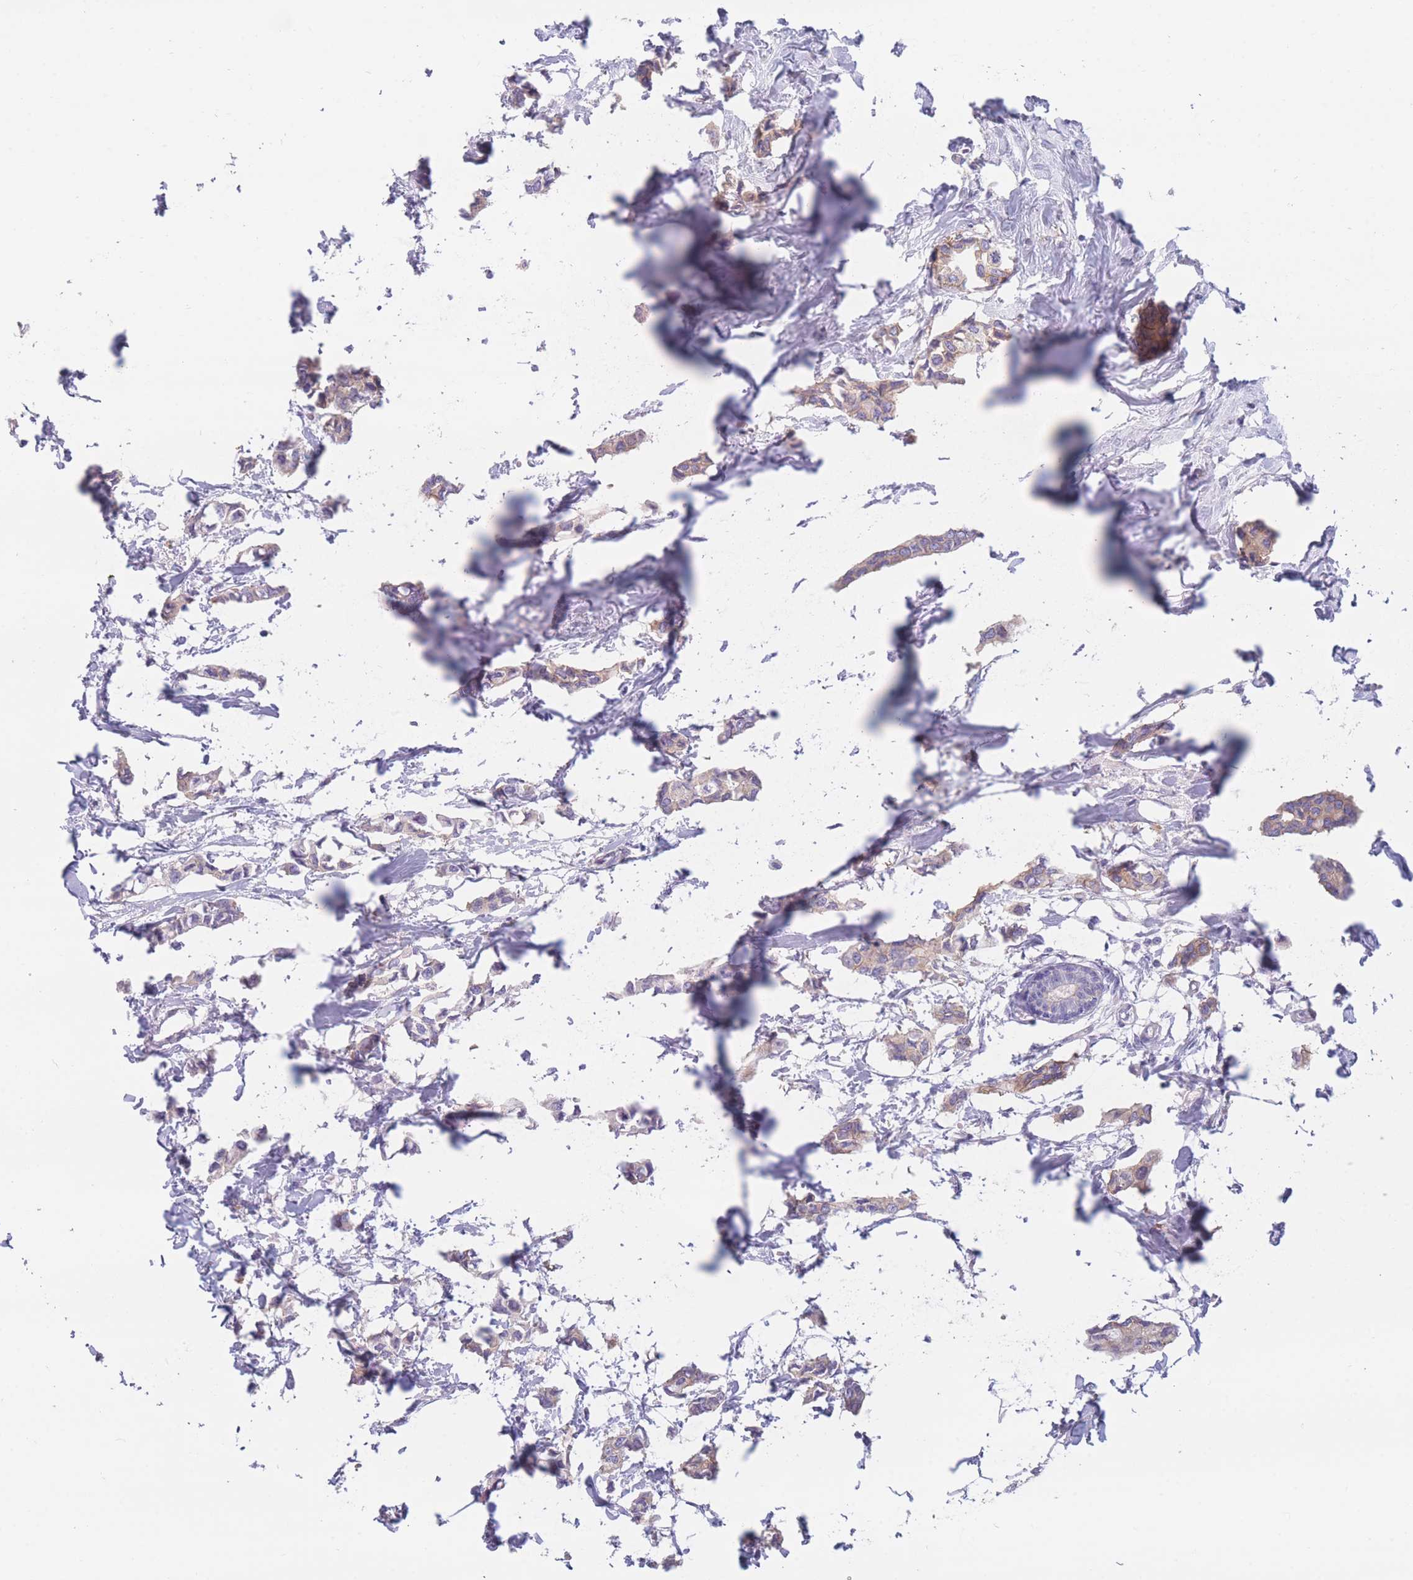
{"staining": {"intensity": "weak", "quantity": "<25%", "location": "cytoplasmic/membranous"}, "tissue": "breast cancer", "cell_type": "Tumor cells", "image_type": "cancer", "snomed": [{"axis": "morphology", "description": "Duct carcinoma"}, {"axis": "topography", "description": "Breast"}], "caption": "The immunohistochemistry micrograph has no significant expression in tumor cells of breast cancer (infiltrating ductal carcinoma) tissue.", "gene": "PDE4A", "patient": {"sex": "female", "age": 73}}